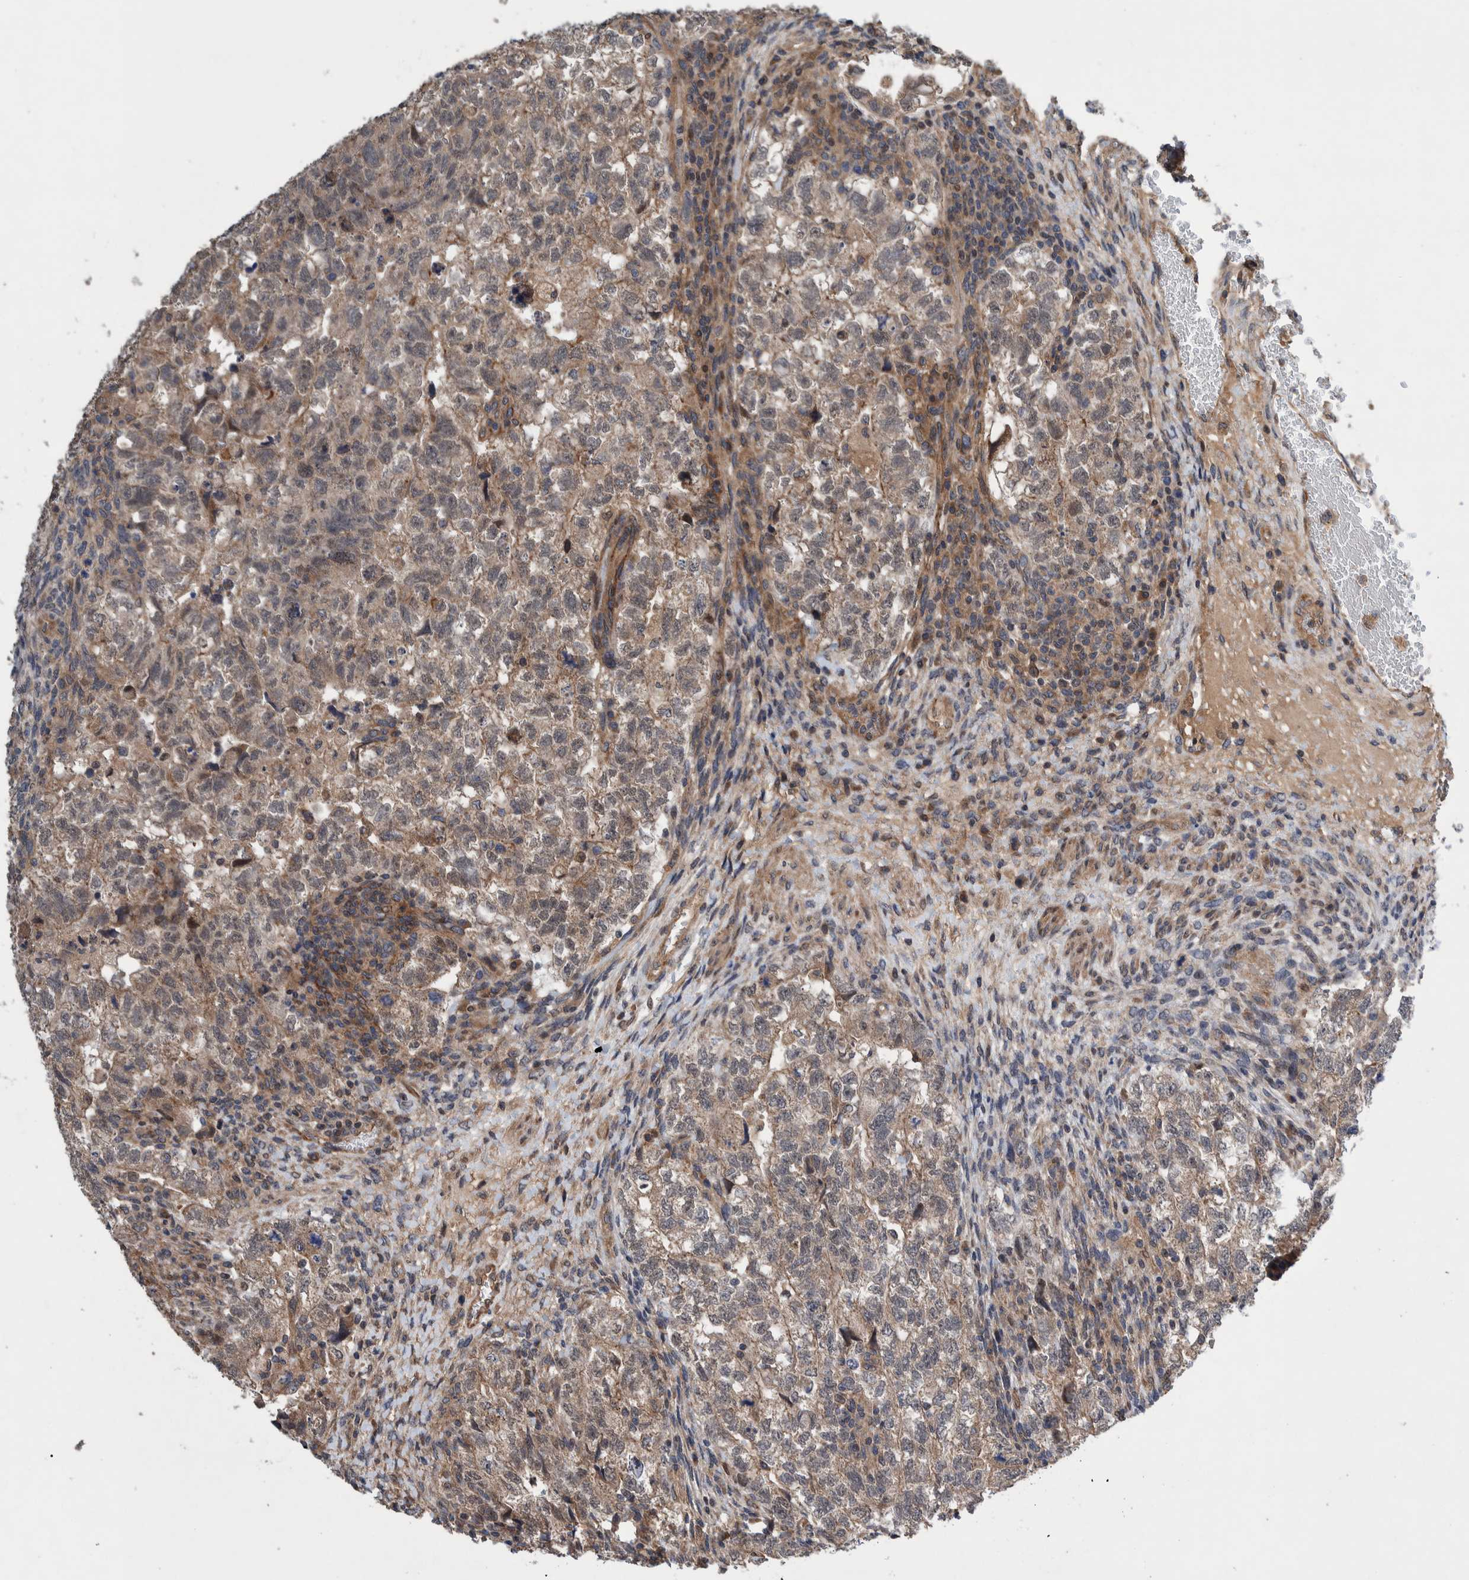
{"staining": {"intensity": "weak", "quantity": ">75%", "location": "cytoplasmic/membranous"}, "tissue": "testis cancer", "cell_type": "Tumor cells", "image_type": "cancer", "snomed": [{"axis": "morphology", "description": "Carcinoma, Embryonal, NOS"}, {"axis": "topography", "description": "Testis"}], "caption": "An immunohistochemistry histopathology image of neoplastic tissue is shown. Protein staining in brown labels weak cytoplasmic/membranous positivity in testis cancer within tumor cells. (Stains: DAB in brown, nuclei in blue, Microscopy: brightfield microscopy at high magnification).", "gene": "PIK3R6", "patient": {"sex": "male", "age": 36}}